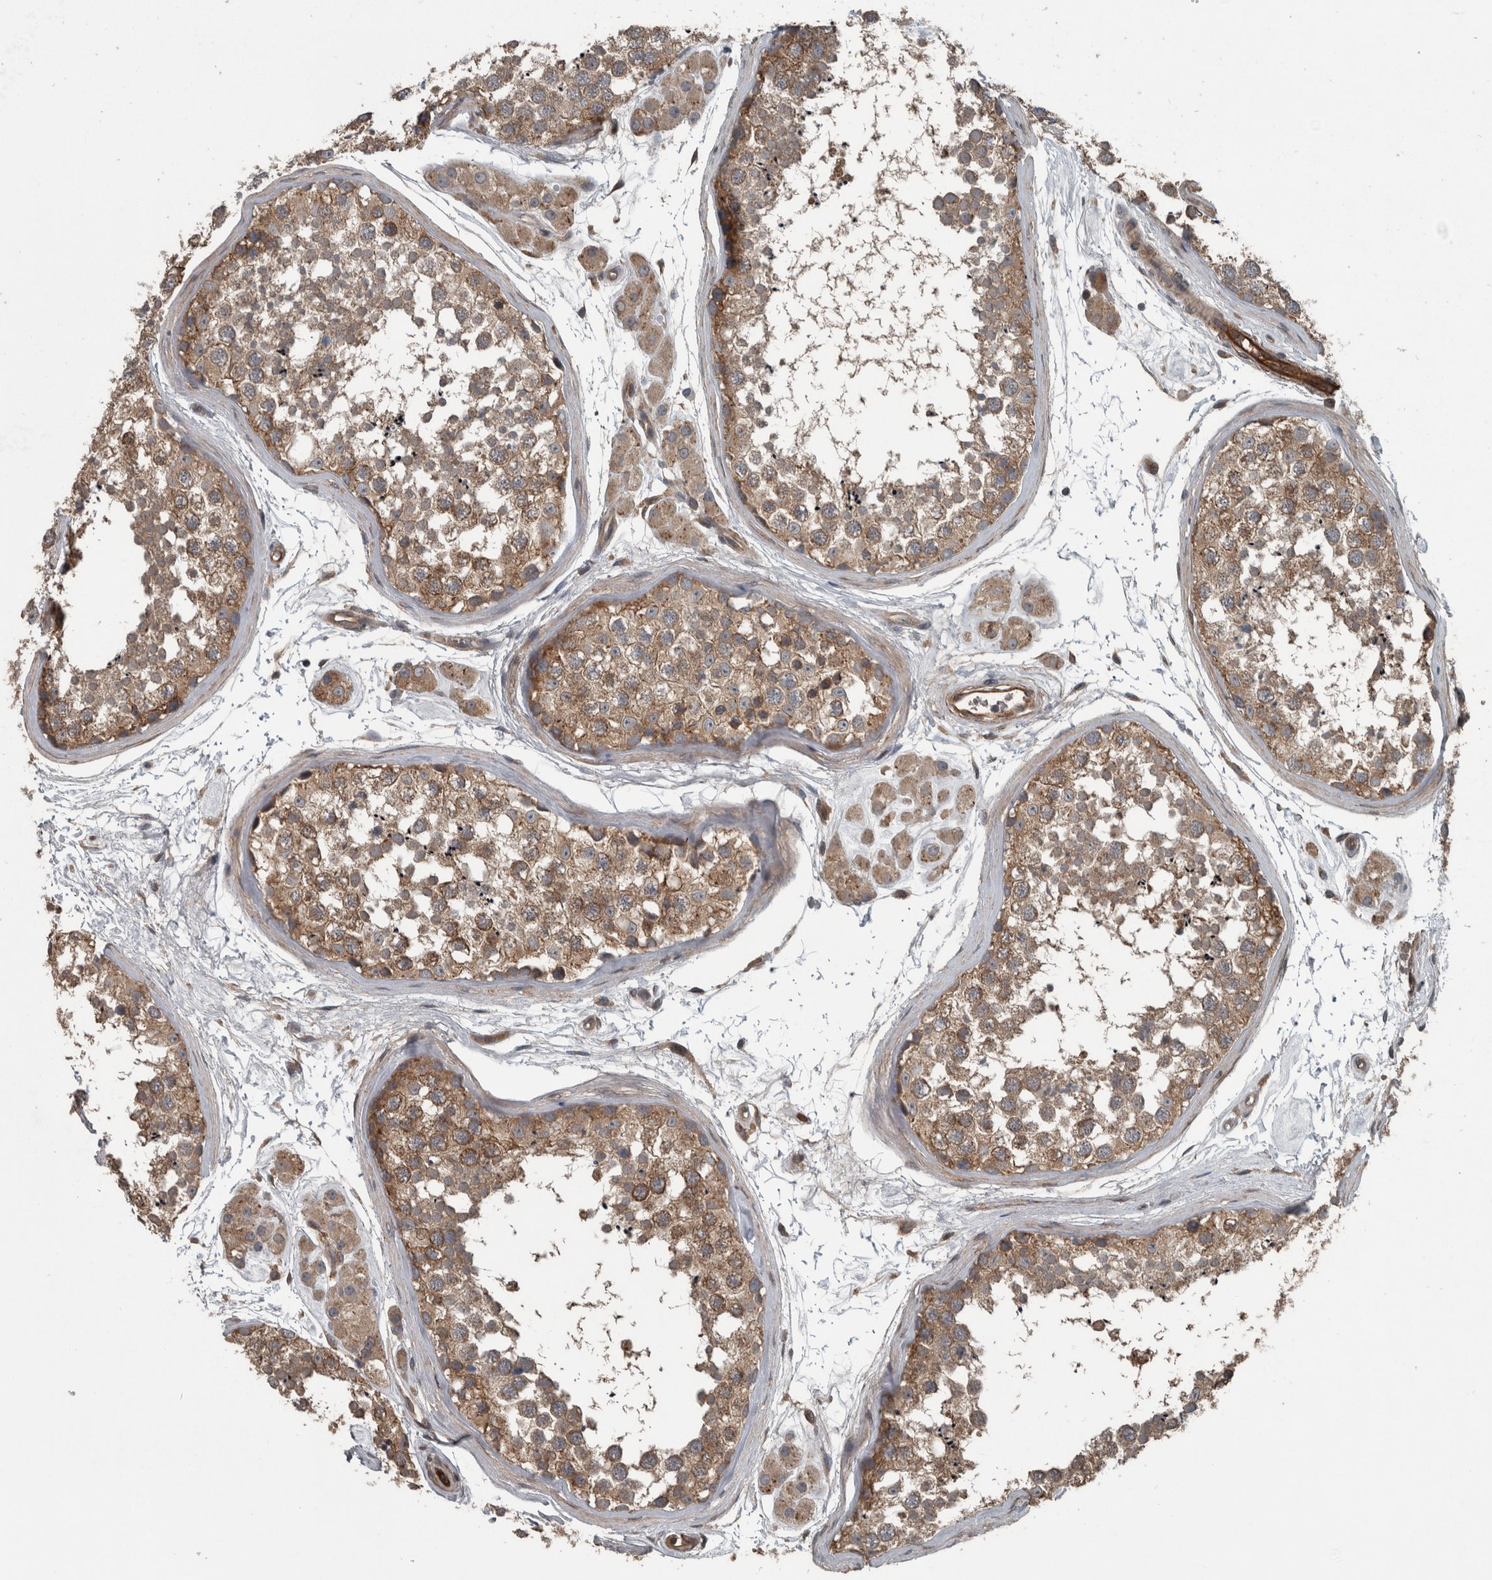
{"staining": {"intensity": "moderate", "quantity": ">75%", "location": "cytoplasmic/membranous"}, "tissue": "testis", "cell_type": "Cells in seminiferous ducts", "image_type": "normal", "snomed": [{"axis": "morphology", "description": "Normal tissue, NOS"}, {"axis": "topography", "description": "Testis"}], "caption": "Immunohistochemistry staining of normal testis, which exhibits medium levels of moderate cytoplasmic/membranous expression in approximately >75% of cells in seminiferous ducts indicating moderate cytoplasmic/membranous protein staining. The staining was performed using DAB (brown) for protein detection and nuclei were counterstained in hematoxylin (blue).", "gene": "EXOC8", "patient": {"sex": "male", "age": 56}}